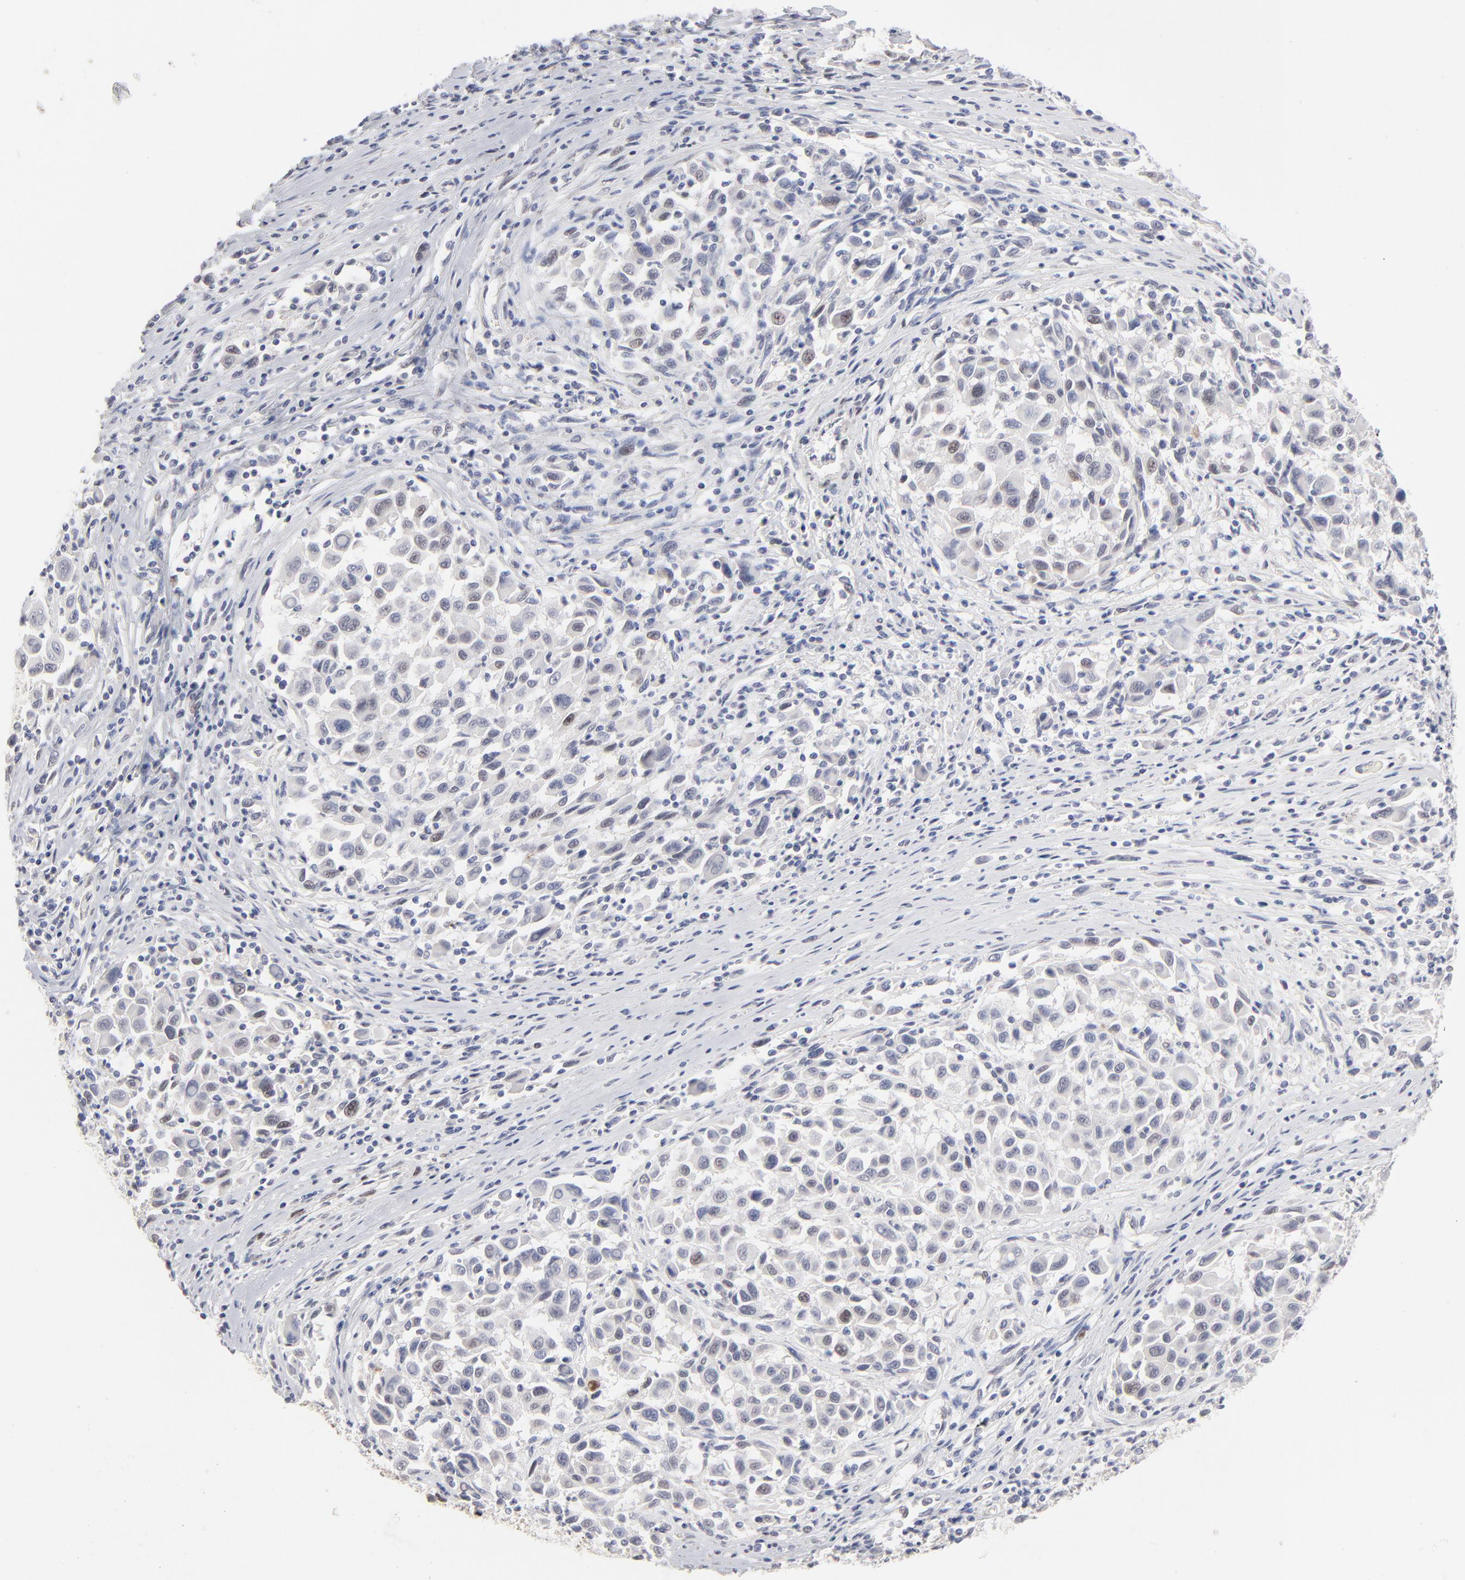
{"staining": {"intensity": "weak", "quantity": "<25%", "location": "nuclear"}, "tissue": "melanoma", "cell_type": "Tumor cells", "image_type": "cancer", "snomed": [{"axis": "morphology", "description": "Malignant melanoma, Metastatic site"}, {"axis": "topography", "description": "Lymph node"}], "caption": "Tumor cells show no significant protein positivity in melanoma.", "gene": "RBM3", "patient": {"sex": "male", "age": 61}}